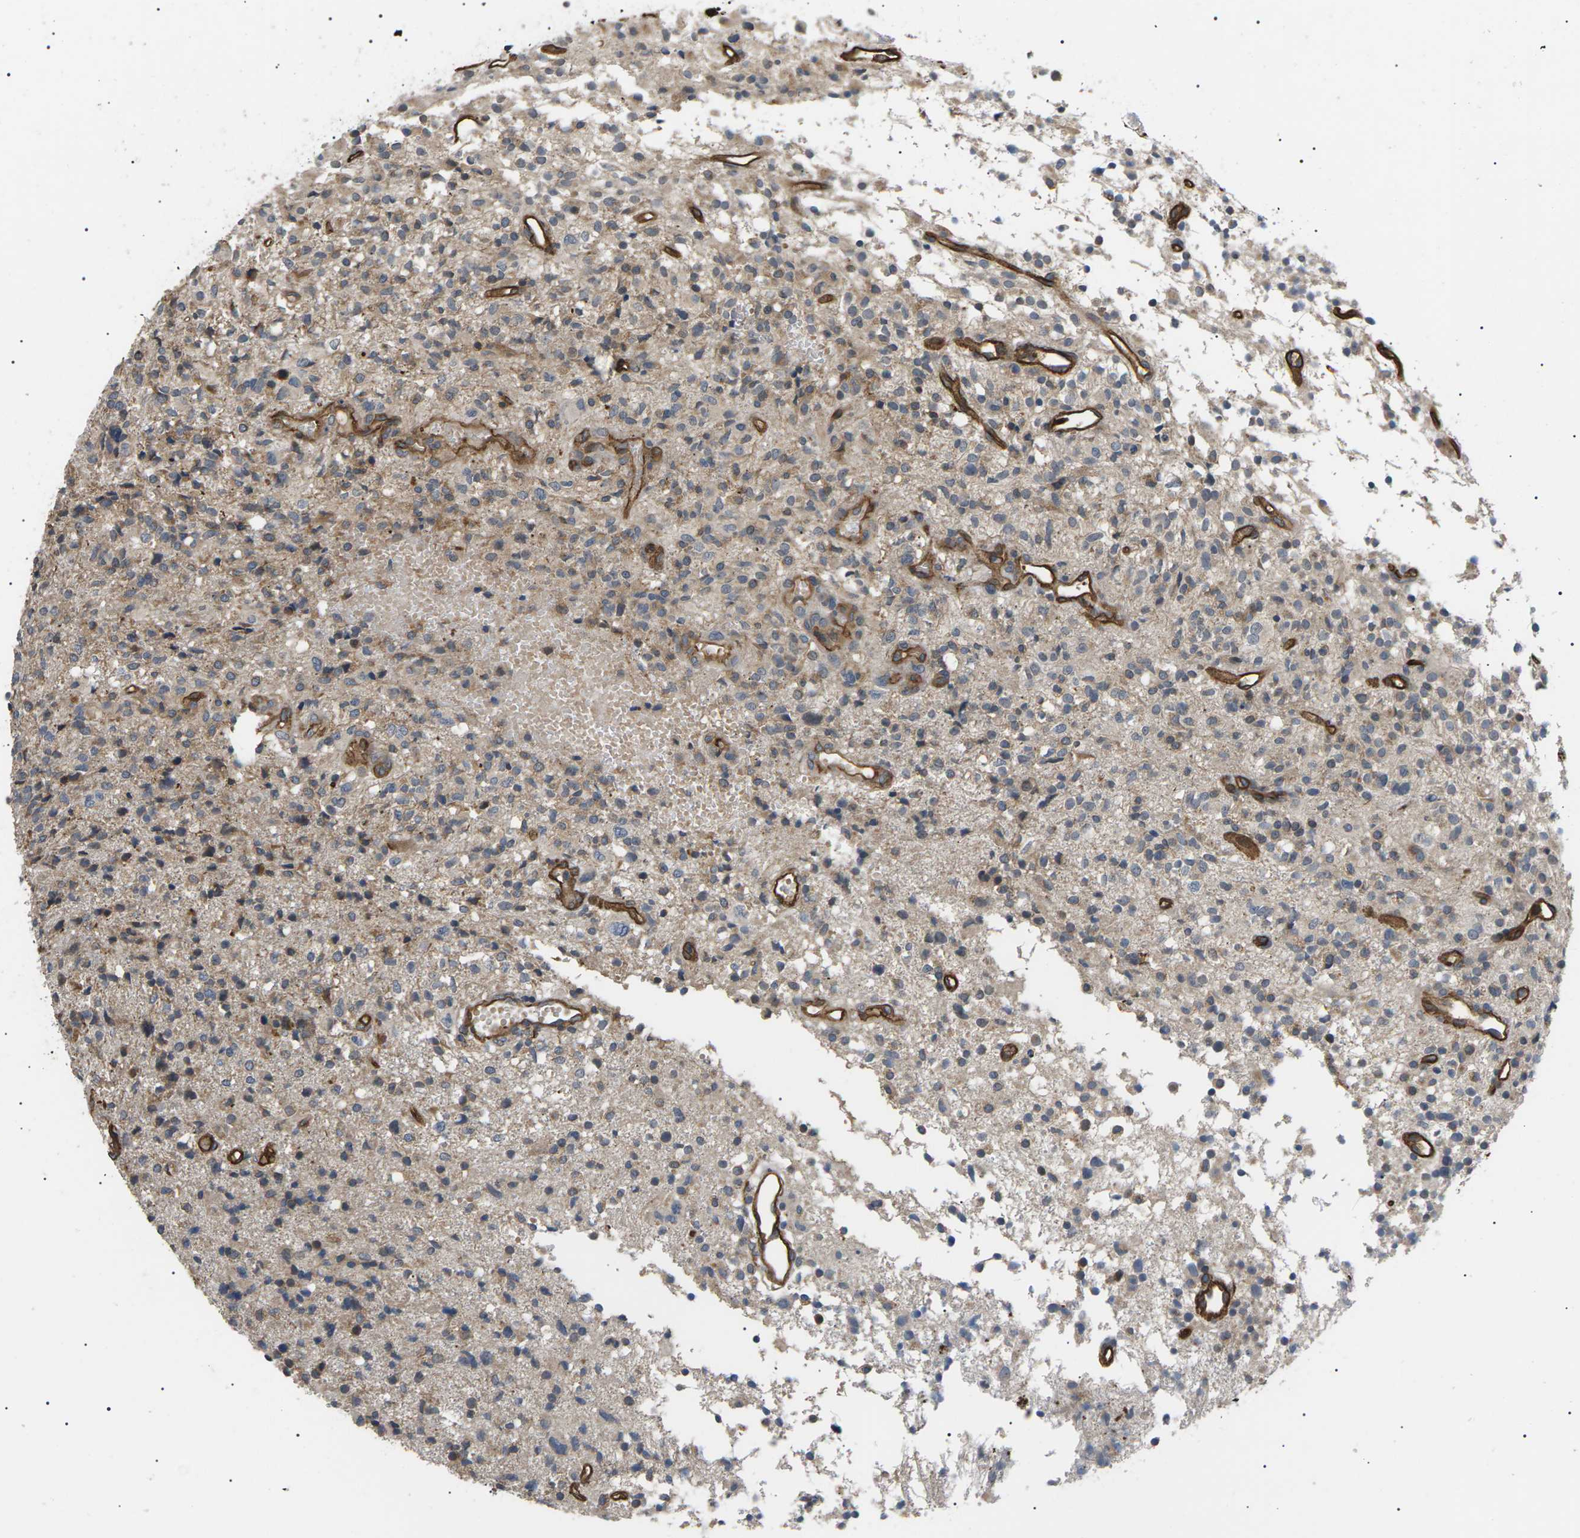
{"staining": {"intensity": "weak", "quantity": ">75%", "location": "cytoplasmic/membranous"}, "tissue": "glioma", "cell_type": "Tumor cells", "image_type": "cancer", "snomed": [{"axis": "morphology", "description": "Glioma, malignant, High grade"}, {"axis": "topography", "description": "Brain"}], "caption": "Protein analysis of malignant high-grade glioma tissue shows weak cytoplasmic/membranous staining in about >75% of tumor cells.", "gene": "TMTC4", "patient": {"sex": "female", "age": 59}}